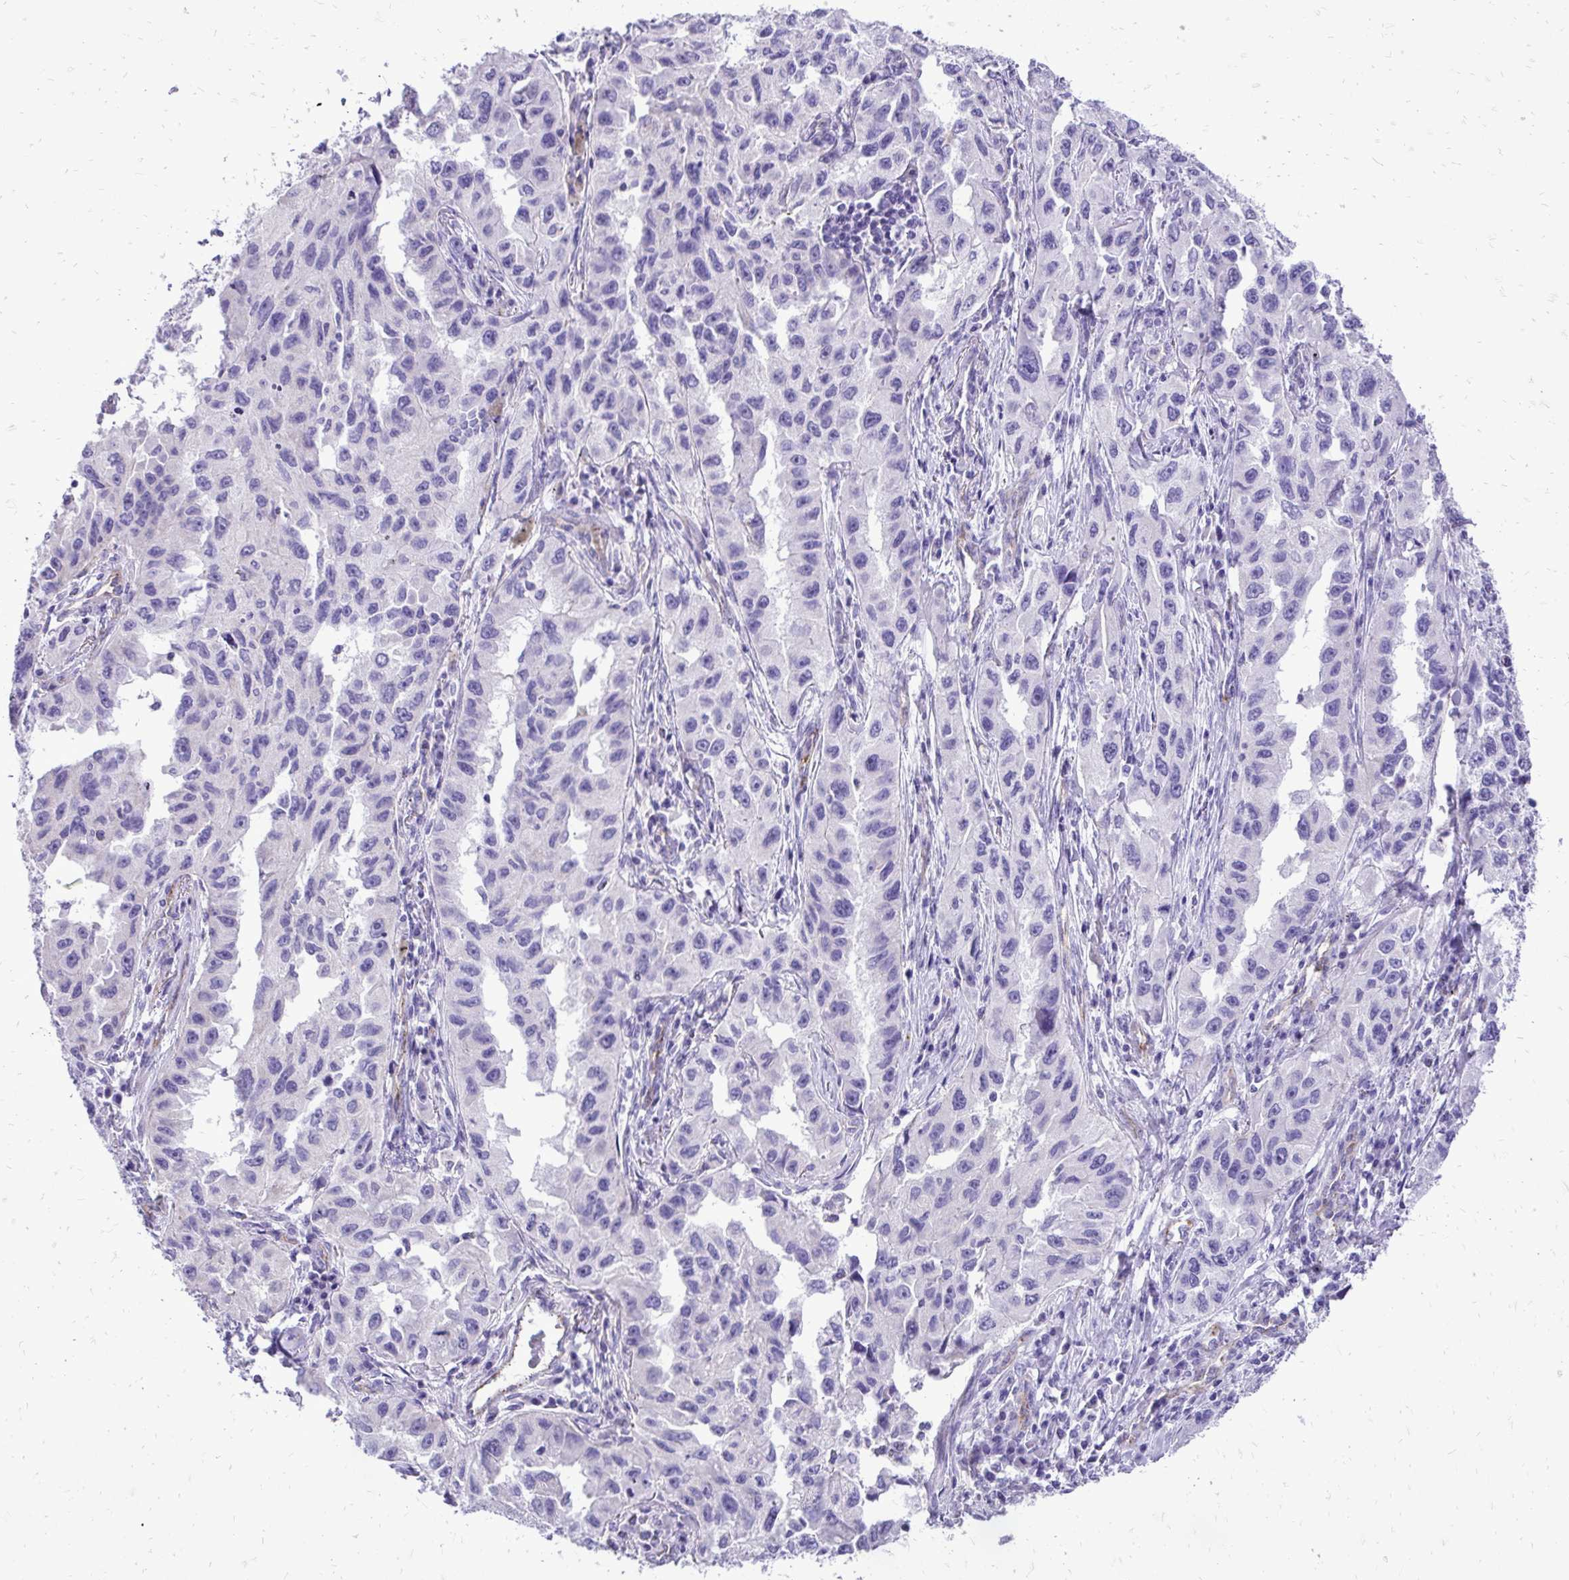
{"staining": {"intensity": "negative", "quantity": "none", "location": "none"}, "tissue": "lung cancer", "cell_type": "Tumor cells", "image_type": "cancer", "snomed": [{"axis": "morphology", "description": "Adenocarcinoma, NOS"}, {"axis": "topography", "description": "Lung"}], "caption": "High power microscopy micrograph of an immunohistochemistry (IHC) micrograph of lung cancer, revealing no significant staining in tumor cells.", "gene": "PELI3", "patient": {"sex": "female", "age": 73}}